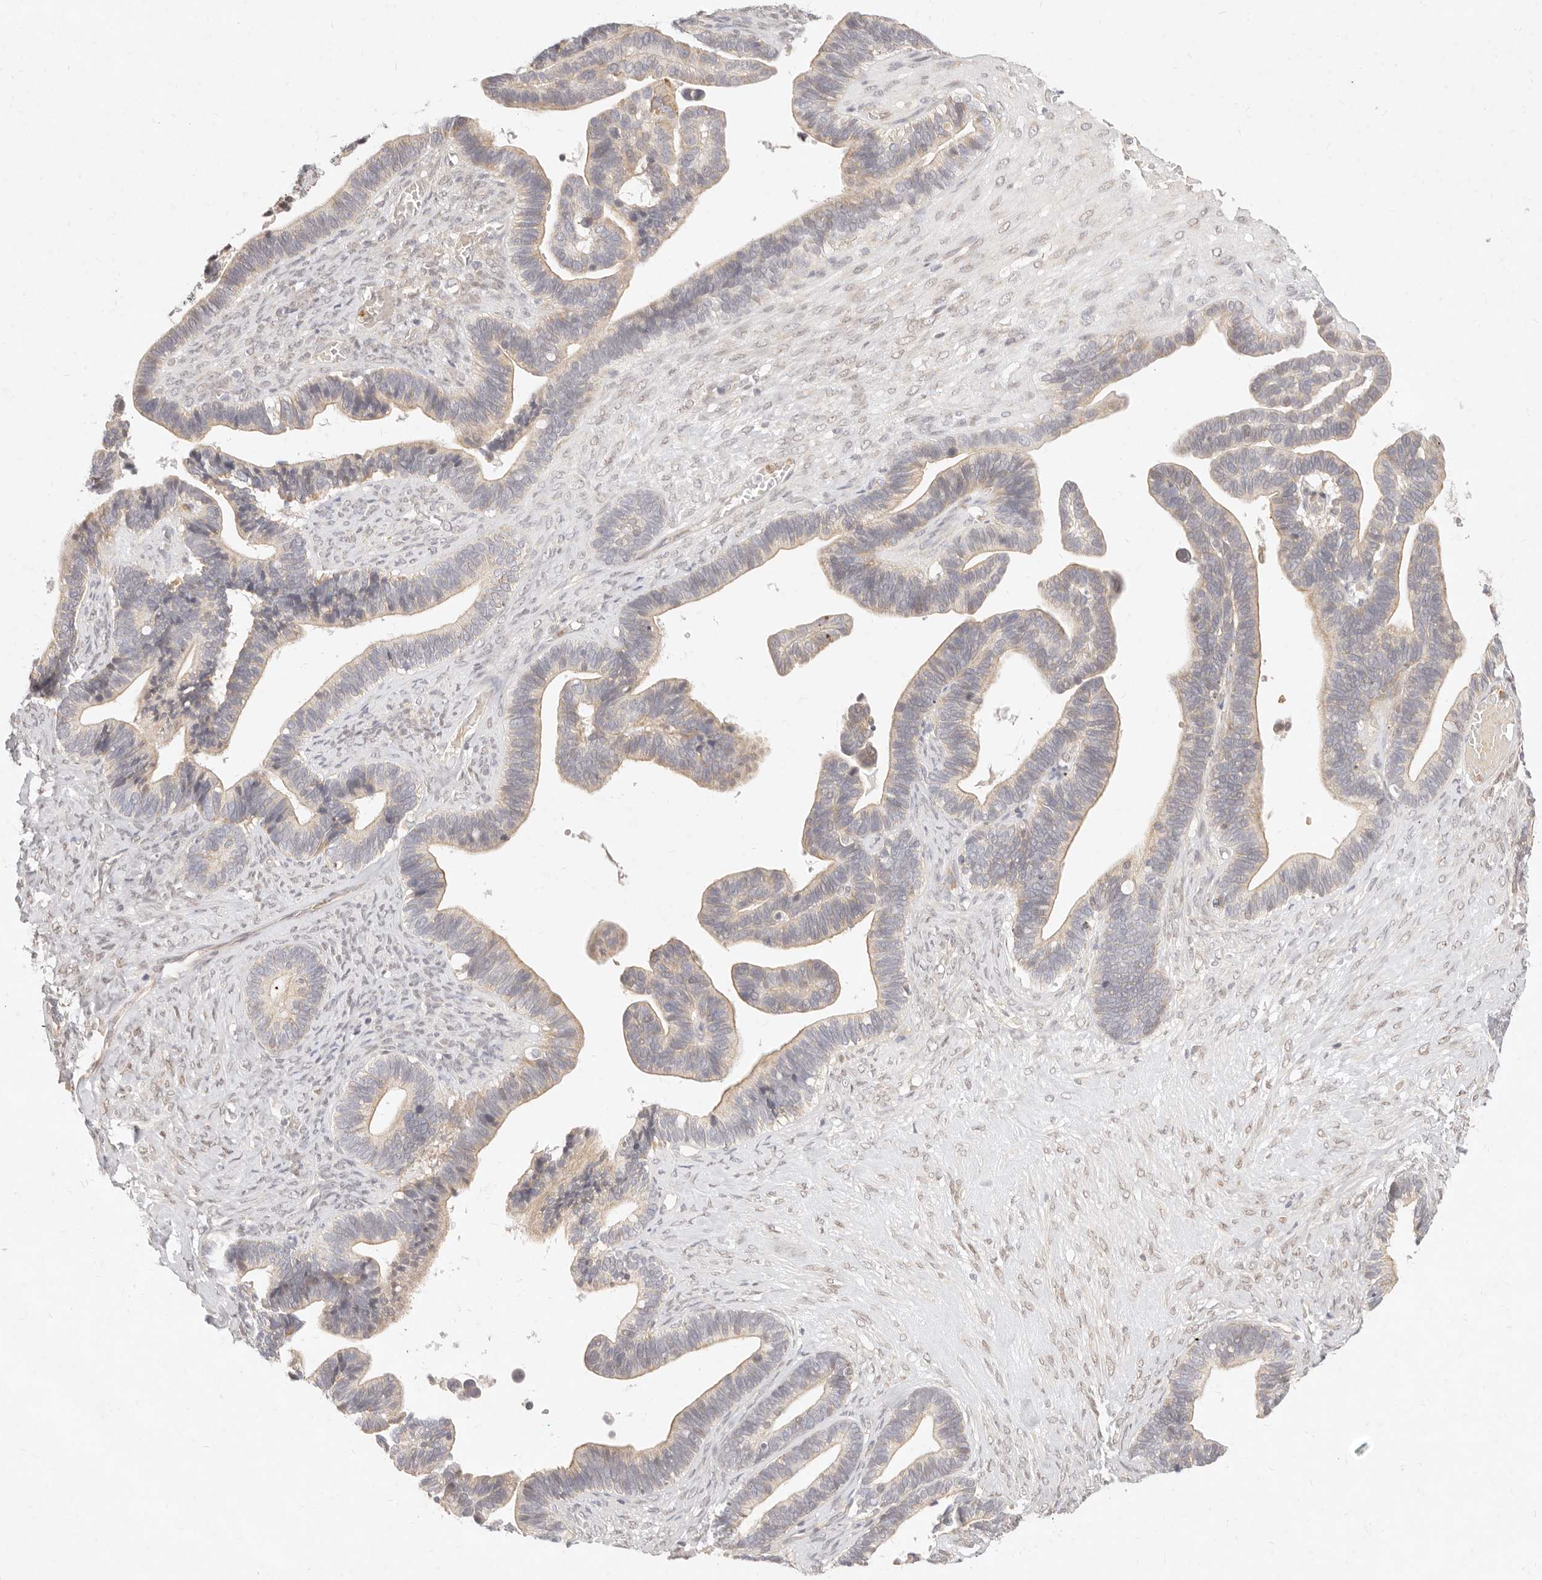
{"staining": {"intensity": "weak", "quantity": ">75%", "location": "cytoplasmic/membranous"}, "tissue": "ovarian cancer", "cell_type": "Tumor cells", "image_type": "cancer", "snomed": [{"axis": "morphology", "description": "Cystadenocarcinoma, serous, NOS"}, {"axis": "topography", "description": "Ovary"}], "caption": "Tumor cells show weak cytoplasmic/membranous expression in approximately >75% of cells in ovarian cancer (serous cystadenocarcinoma).", "gene": "ASCL3", "patient": {"sex": "female", "age": 56}}